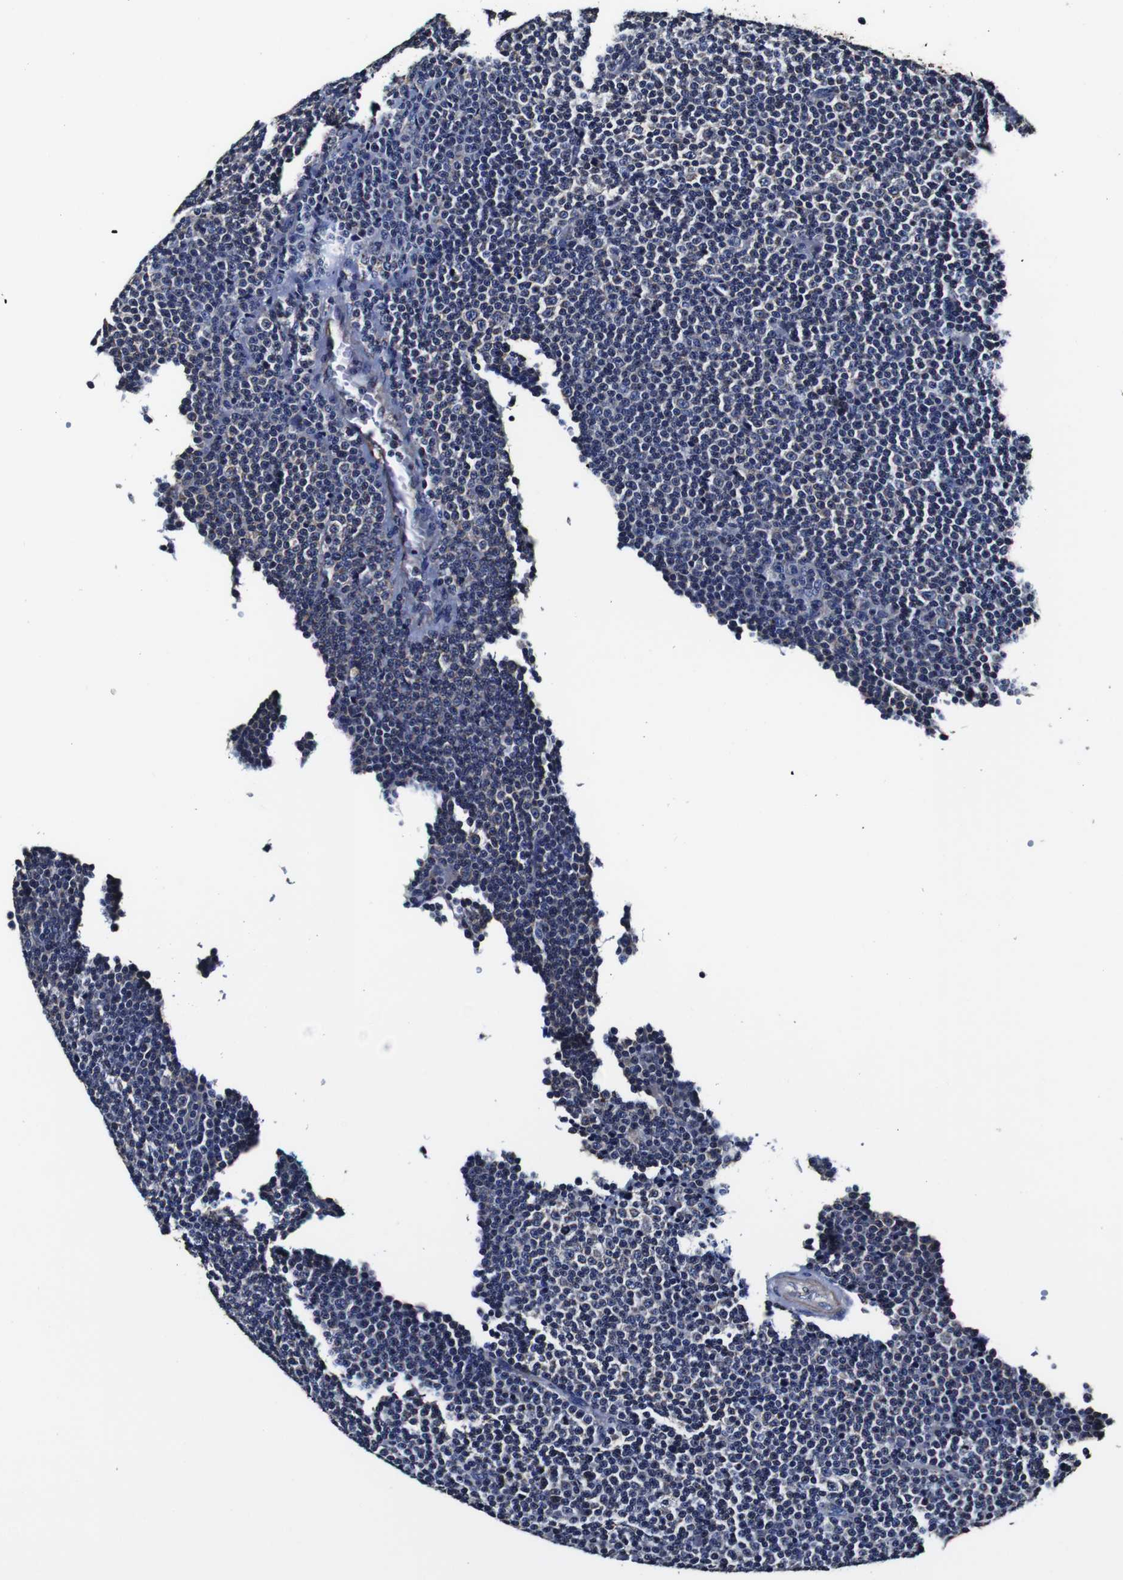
{"staining": {"intensity": "negative", "quantity": "none", "location": "none"}, "tissue": "lymphoma", "cell_type": "Tumor cells", "image_type": "cancer", "snomed": [{"axis": "morphology", "description": "Malignant lymphoma, non-Hodgkin's type, Low grade"}, {"axis": "topography", "description": "Lymph node"}], "caption": "High power microscopy histopathology image of an IHC photomicrograph of malignant lymphoma, non-Hodgkin's type (low-grade), revealing no significant staining in tumor cells. (Stains: DAB immunohistochemistry with hematoxylin counter stain, Microscopy: brightfield microscopy at high magnification).", "gene": "PDCD6IP", "patient": {"sex": "female", "age": 67}}